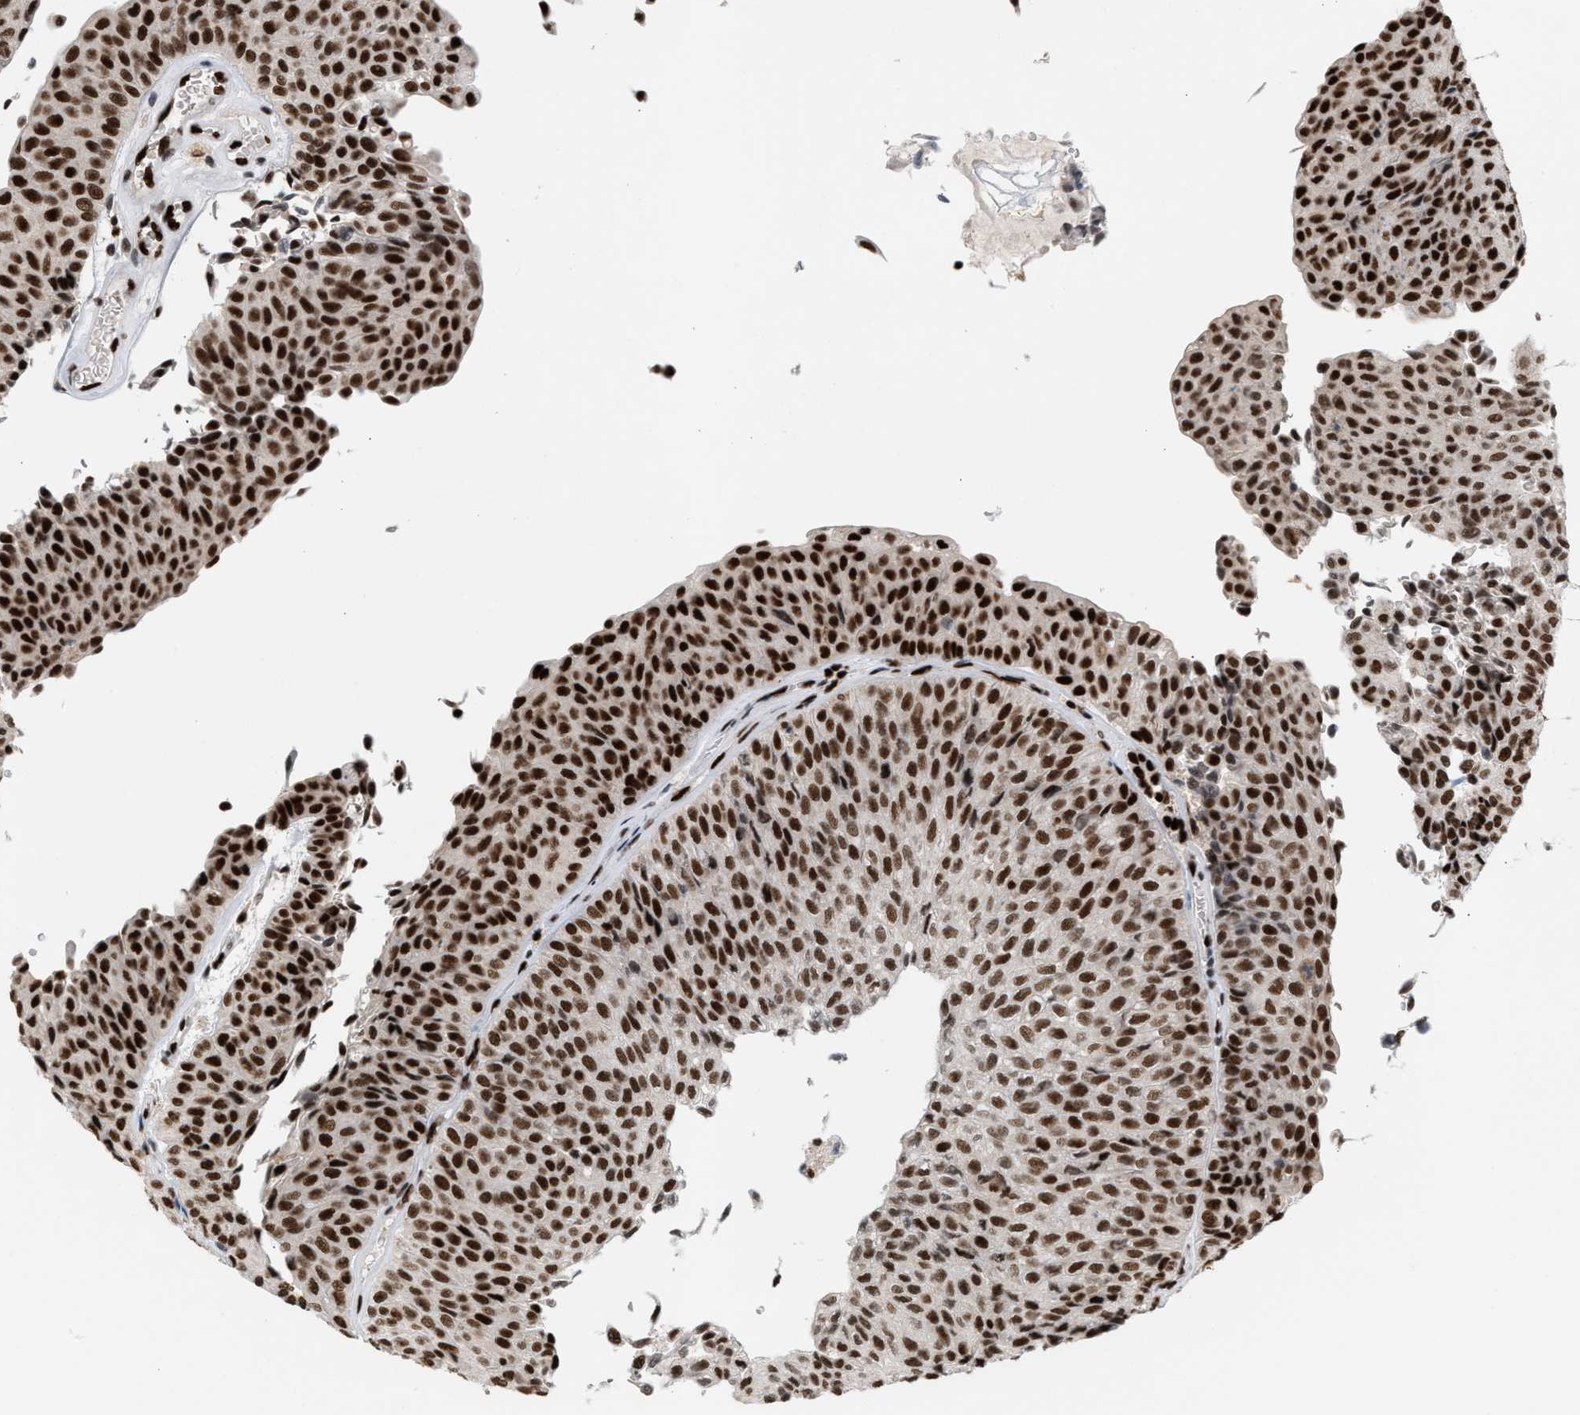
{"staining": {"intensity": "strong", "quantity": ">75%", "location": "nuclear"}, "tissue": "urothelial cancer", "cell_type": "Tumor cells", "image_type": "cancer", "snomed": [{"axis": "morphology", "description": "Urothelial carcinoma, Low grade"}, {"axis": "topography", "description": "Urinary bladder"}], "caption": "Immunohistochemical staining of urothelial cancer displays high levels of strong nuclear protein expression in about >75% of tumor cells.", "gene": "RNASEK-C17orf49", "patient": {"sex": "male", "age": 78}}